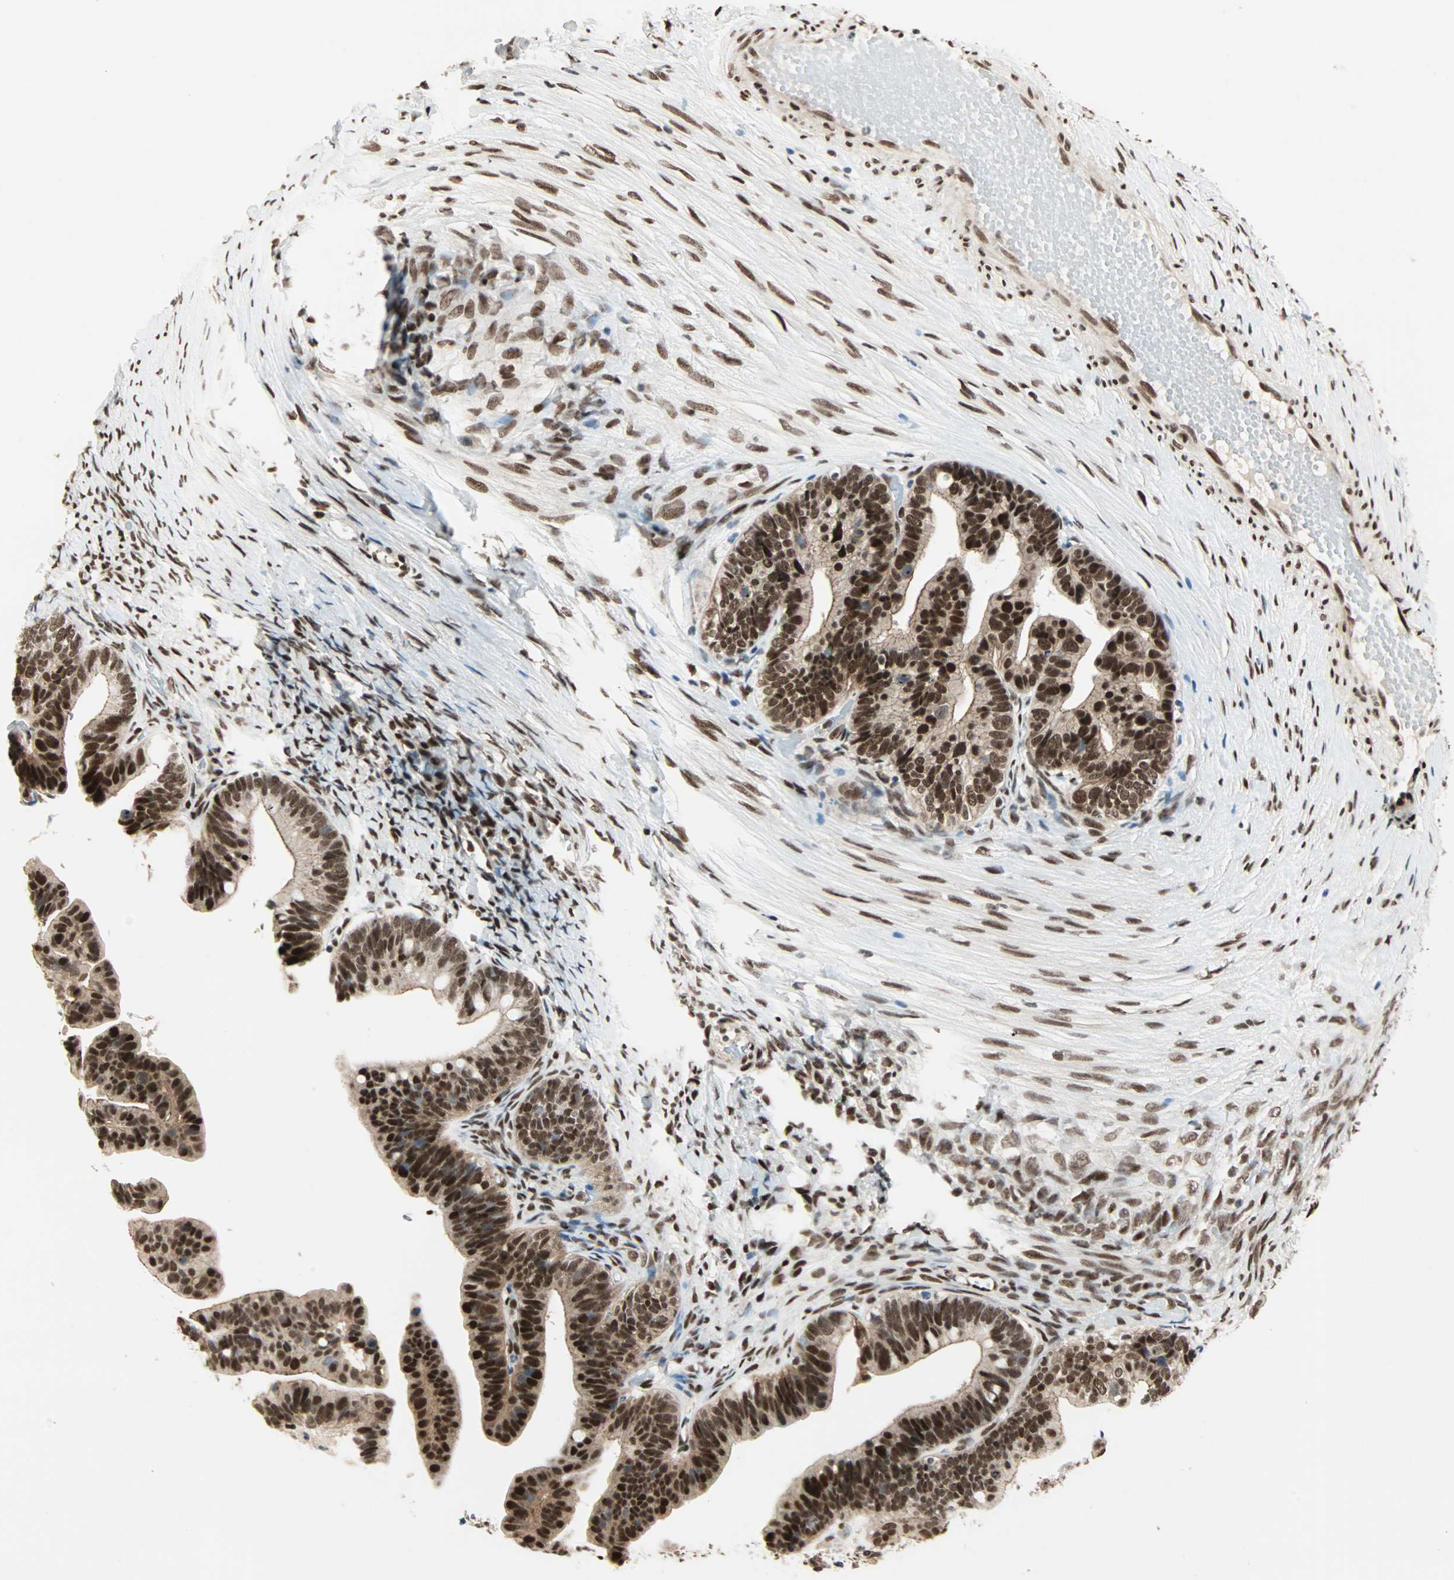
{"staining": {"intensity": "strong", "quantity": ">75%", "location": "nuclear"}, "tissue": "ovarian cancer", "cell_type": "Tumor cells", "image_type": "cancer", "snomed": [{"axis": "morphology", "description": "Cystadenocarcinoma, serous, NOS"}, {"axis": "topography", "description": "Ovary"}], "caption": "Ovarian cancer (serous cystadenocarcinoma) tissue displays strong nuclear positivity in approximately >75% of tumor cells, visualized by immunohistochemistry. The staining was performed using DAB, with brown indicating positive protein expression. Nuclei are stained blue with hematoxylin.", "gene": "BLM", "patient": {"sex": "female", "age": 56}}